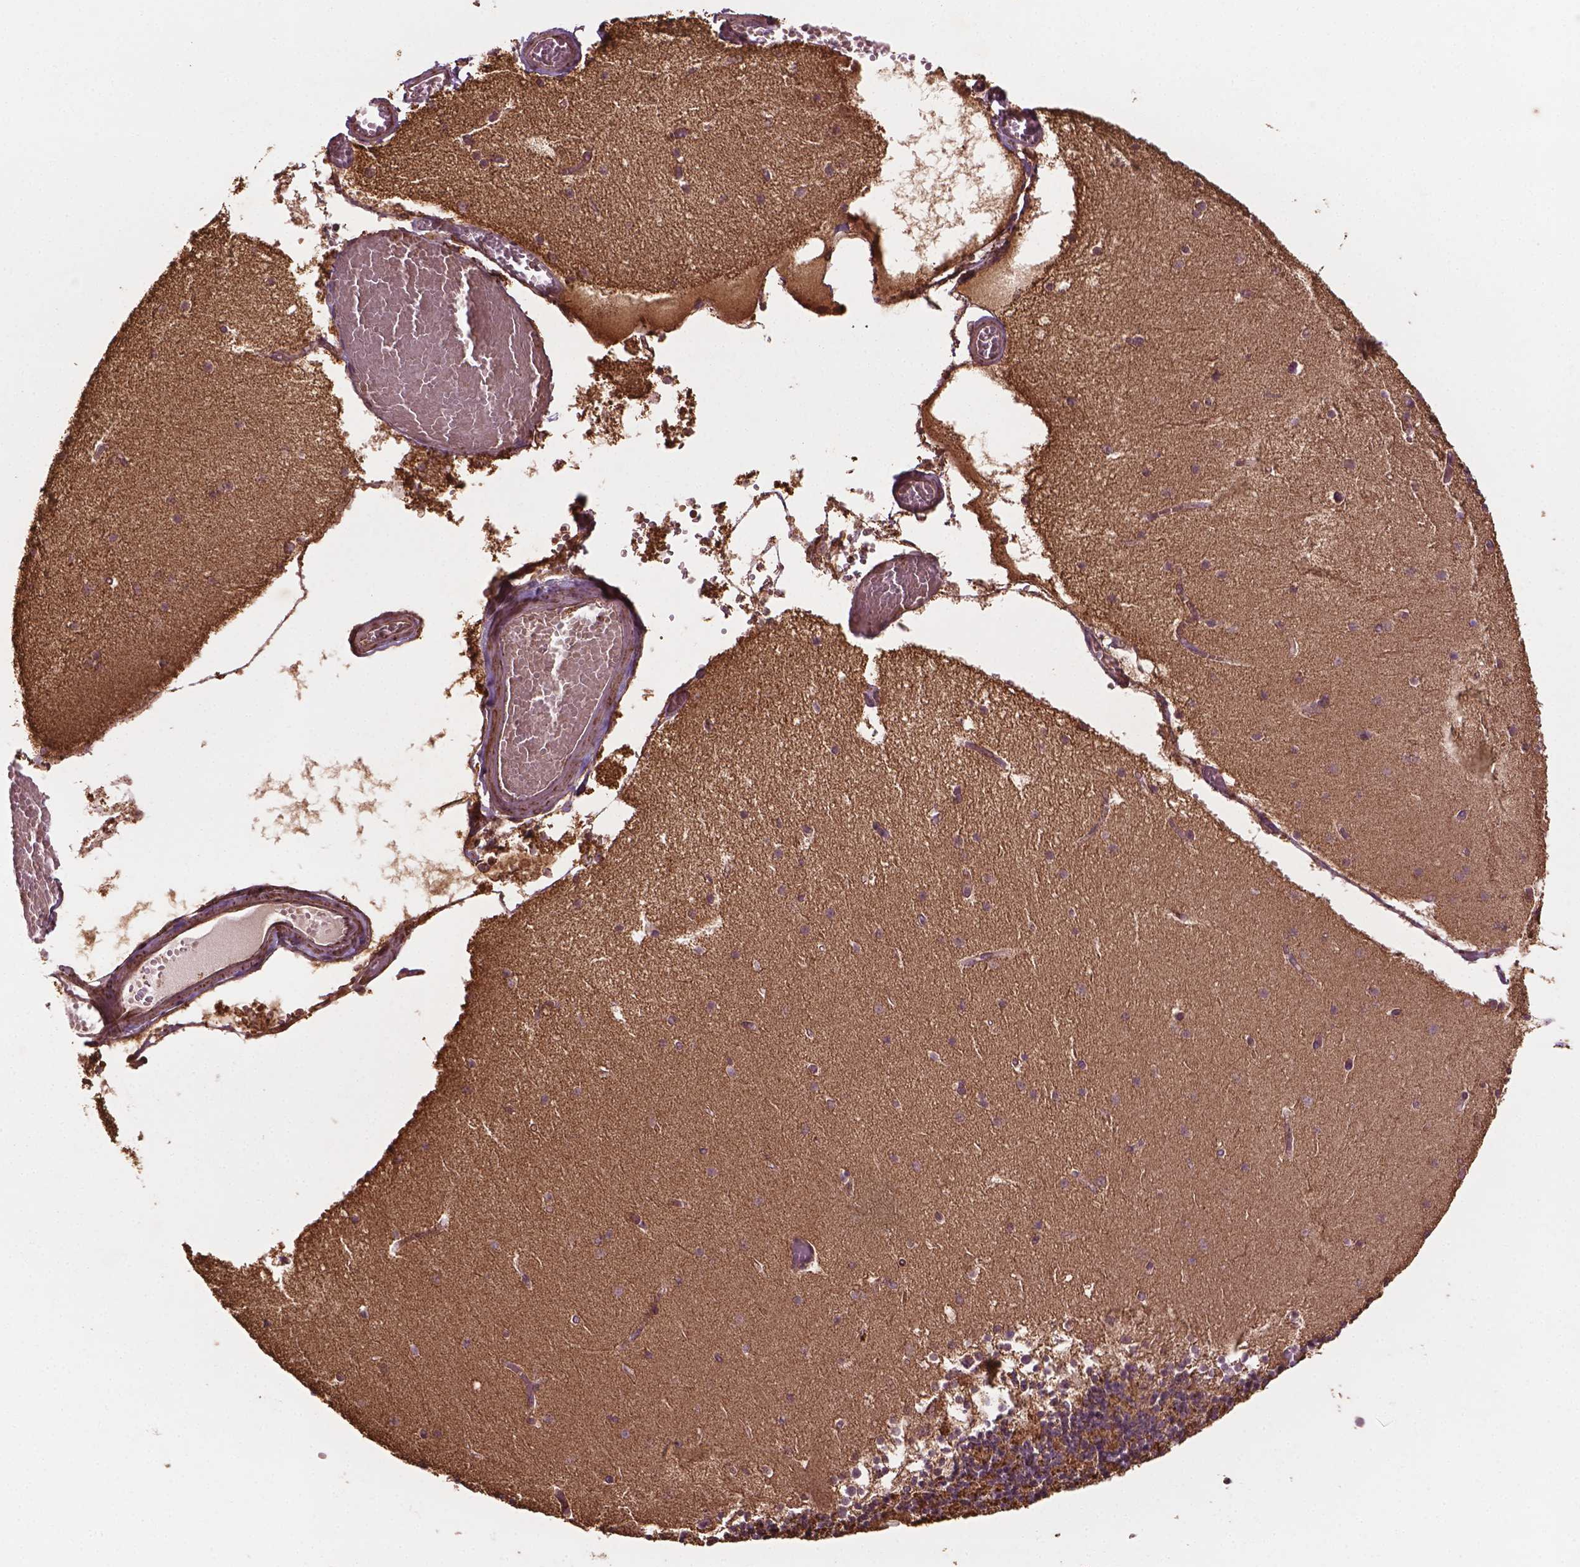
{"staining": {"intensity": "moderate", "quantity": ">75%", "location": "cytoplasmic/membranous"}, "tissue": "cerebellum", "cell_type": "Cells in granular layer", "image_type": "normal", "snomed": [{"axis": "morphology", "description": "Normal tissue, NOS"}, {"axis": "topography", "description": "Cerebellum"}], "caption": "Protein staining exhibits moderate cytoplasmic/membranous staining in approximately >75% of cells in granular layer in unremarkable cerebellum. The staining is performed using DAB (3,3'-diaminobenzidine) brown chromogen to label protein expression. The nuclei are counter-stained blue using hematoxylin.", "gene": "HS3ST3A1", "patient": {"sex": "female", "age": 28}}